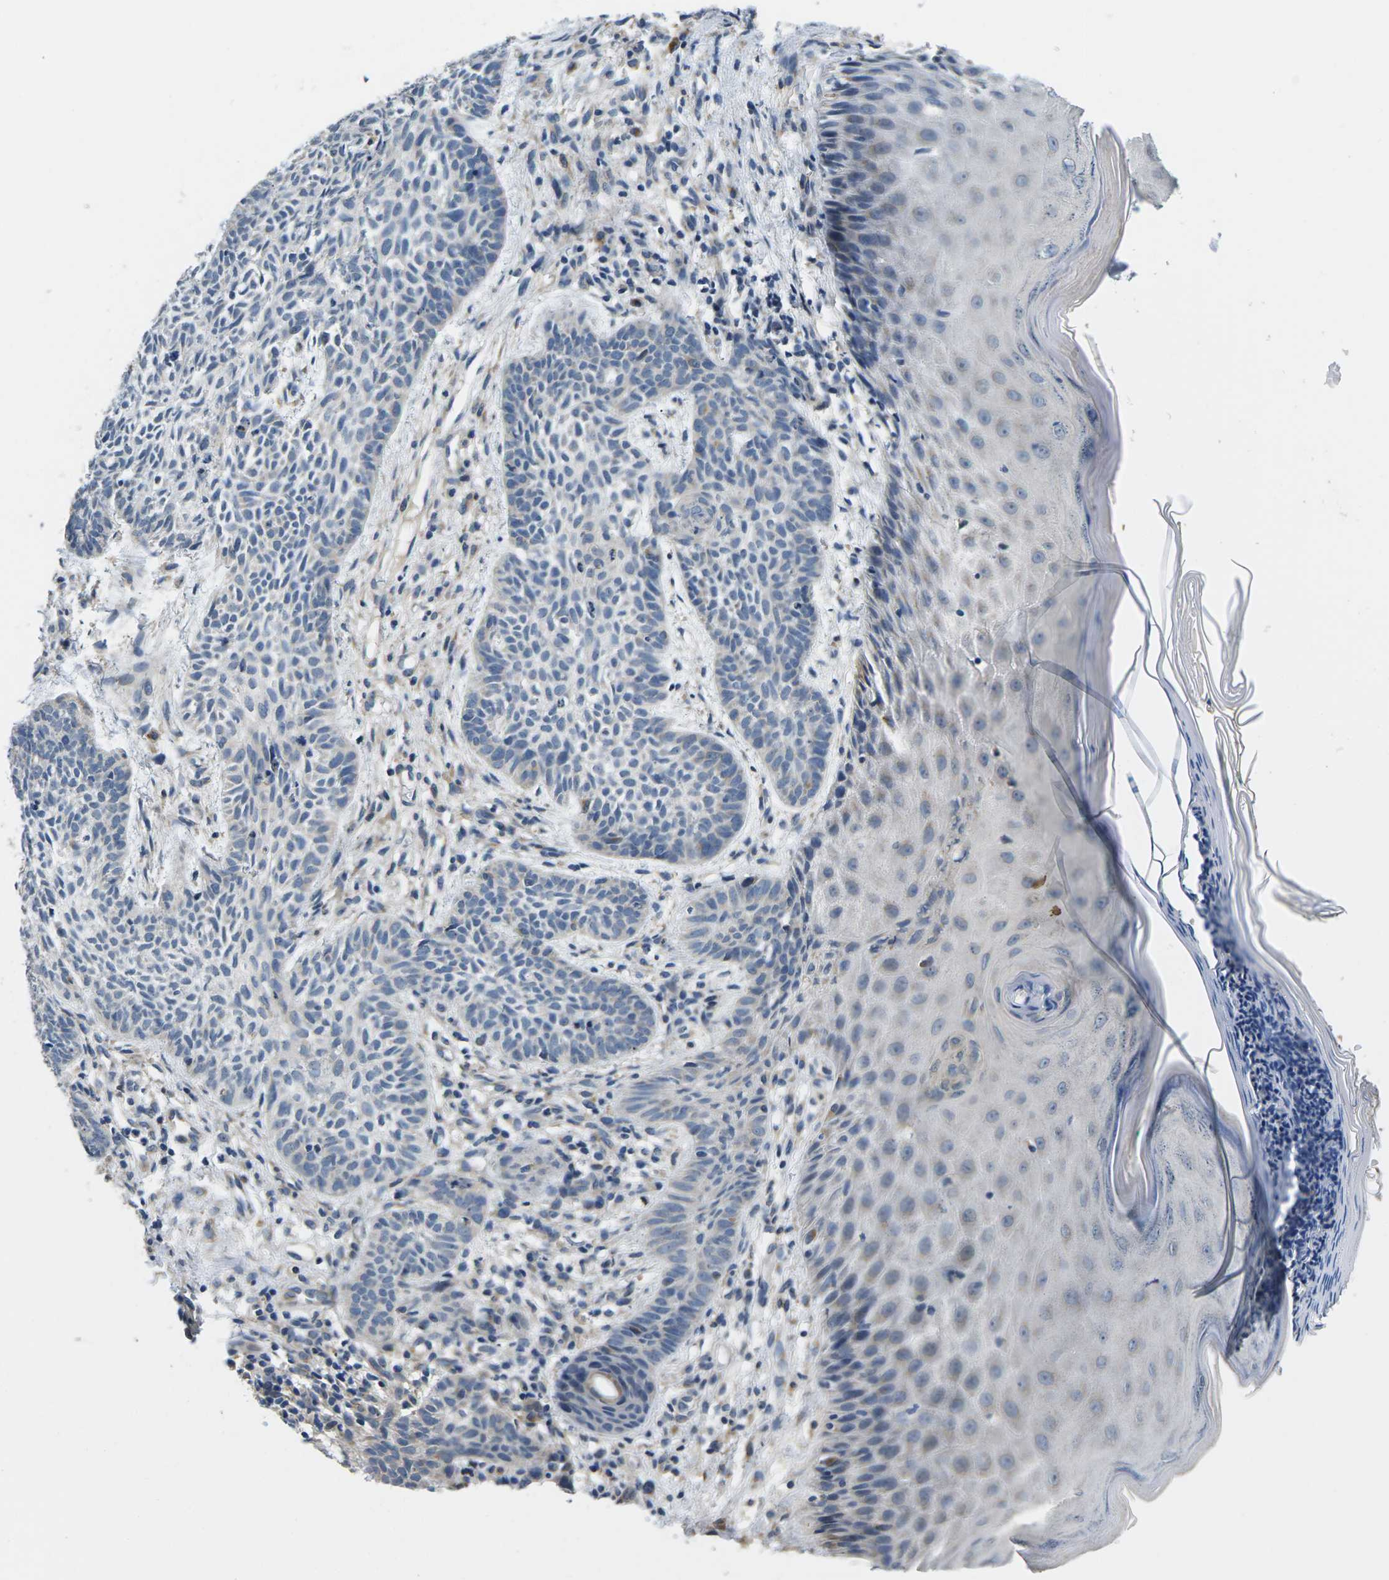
{"staining": {"intensity": "negative", "quantity": "none", "location": "none"}, "tissue": "skin cancer", "cell_type": "Tumor cells", "image_type": "cancer", "snomed": [{"axis": "morphology", "description": "Basal cell carcinoma"}, {"axis": "topography", "description": "Skin"}], "caption": "The image demonstrates no staining of tumor cells in basal cell carcinoma (skin).", "gene": "ERGIC3", "patient": {"sex": "male", "age": 60}}